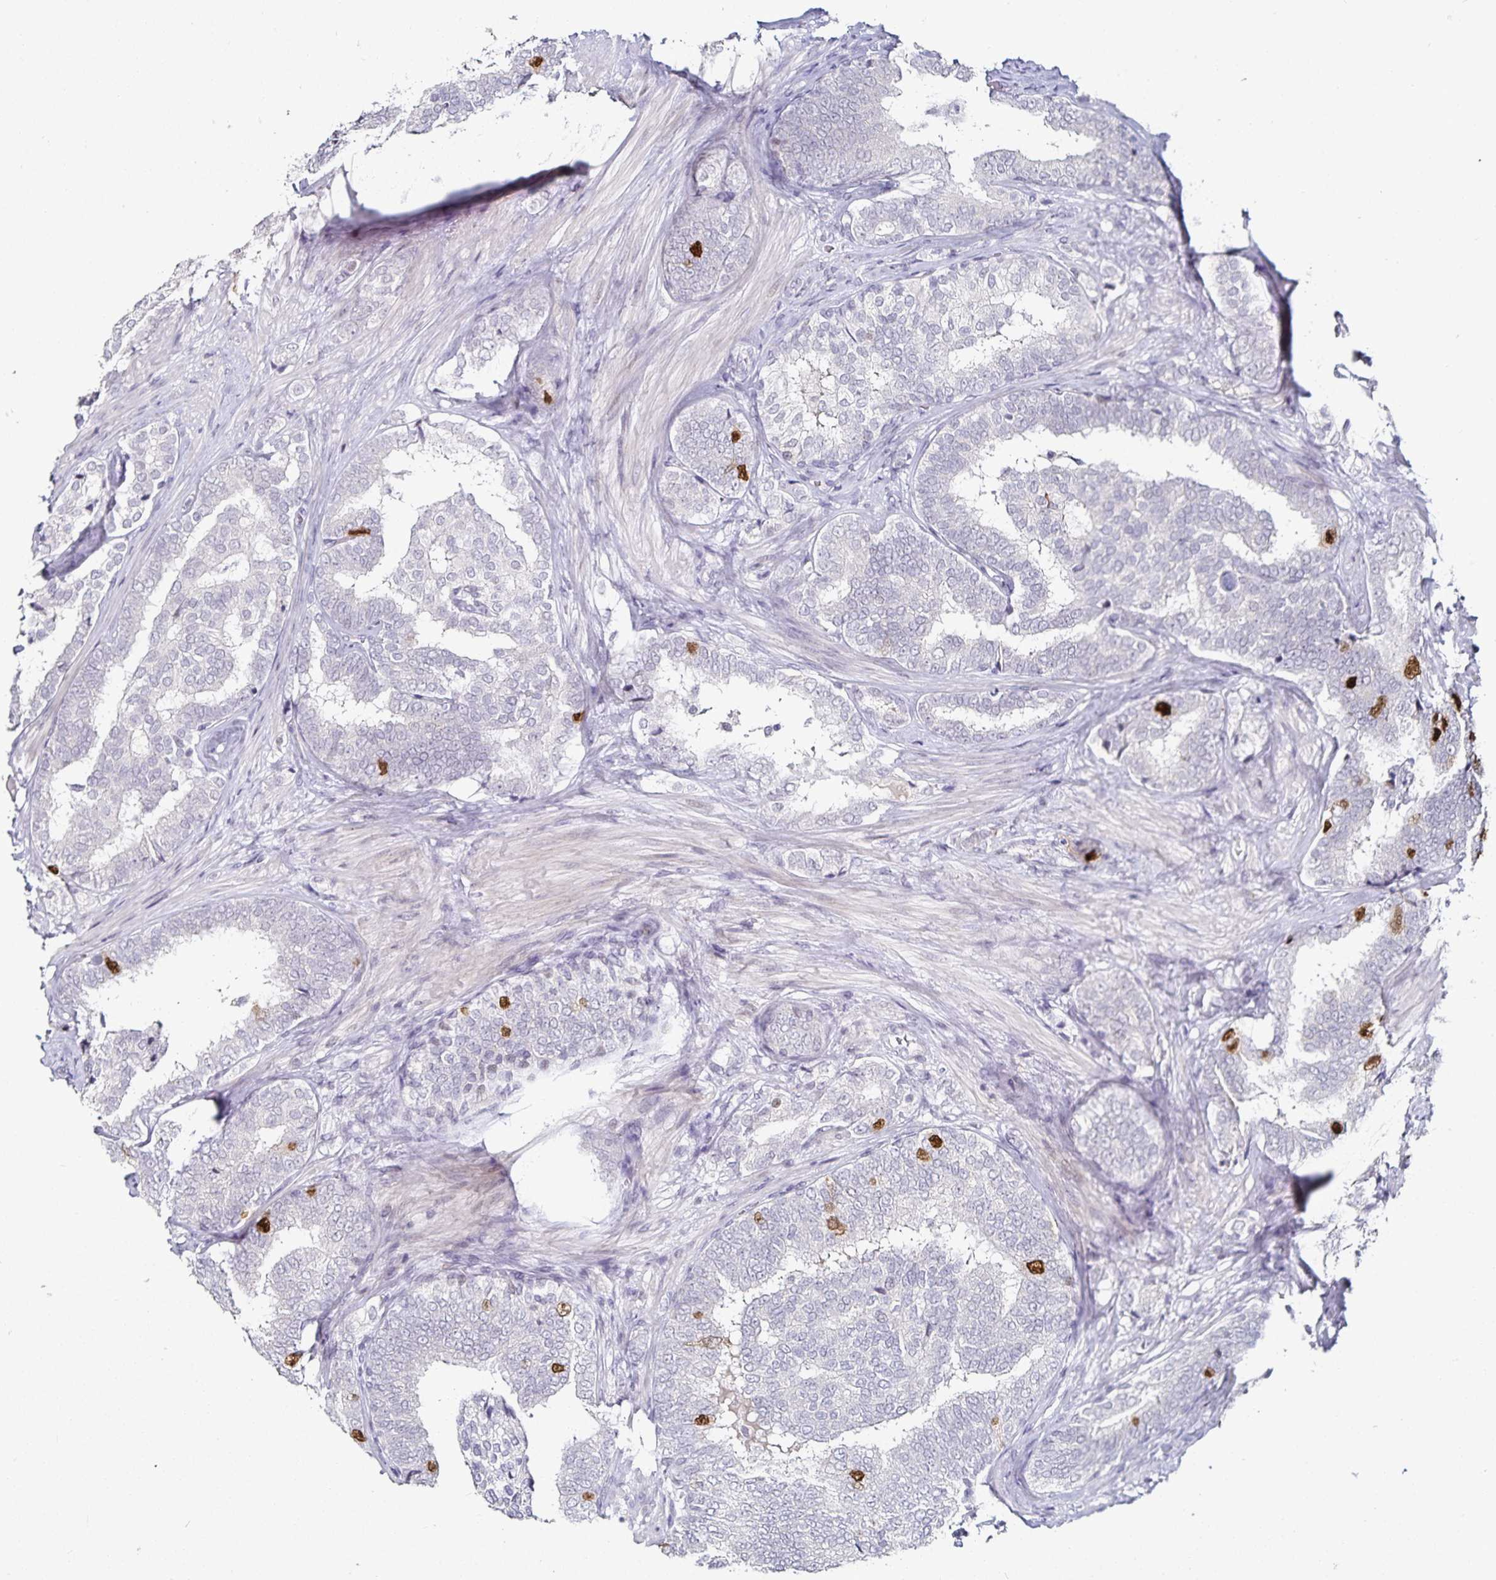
{"staining": {"intensity": "strong", "quantity": "<25%", "location": "nuclear"}, "tissue": "prostate cancer", "cell_type": "Tumor cells", "image_type": "cancer", "snomed": [{"axis": "morphology", "description": "Adenocarcinoma, High grade"}, {"axis": "topography", "description": "Prostate"}], "caption": "High-magnification brightfield microscopy of prostate adenocarcinoma (high-grade) stained with DAB (brown) and counterstained with hematoxylin (blue). tumor cells exhibit strong nuclear positivity is identified in about<25% of cells.", "gene": "ANLN", "patient": {"sex": "male", "age": 72}}